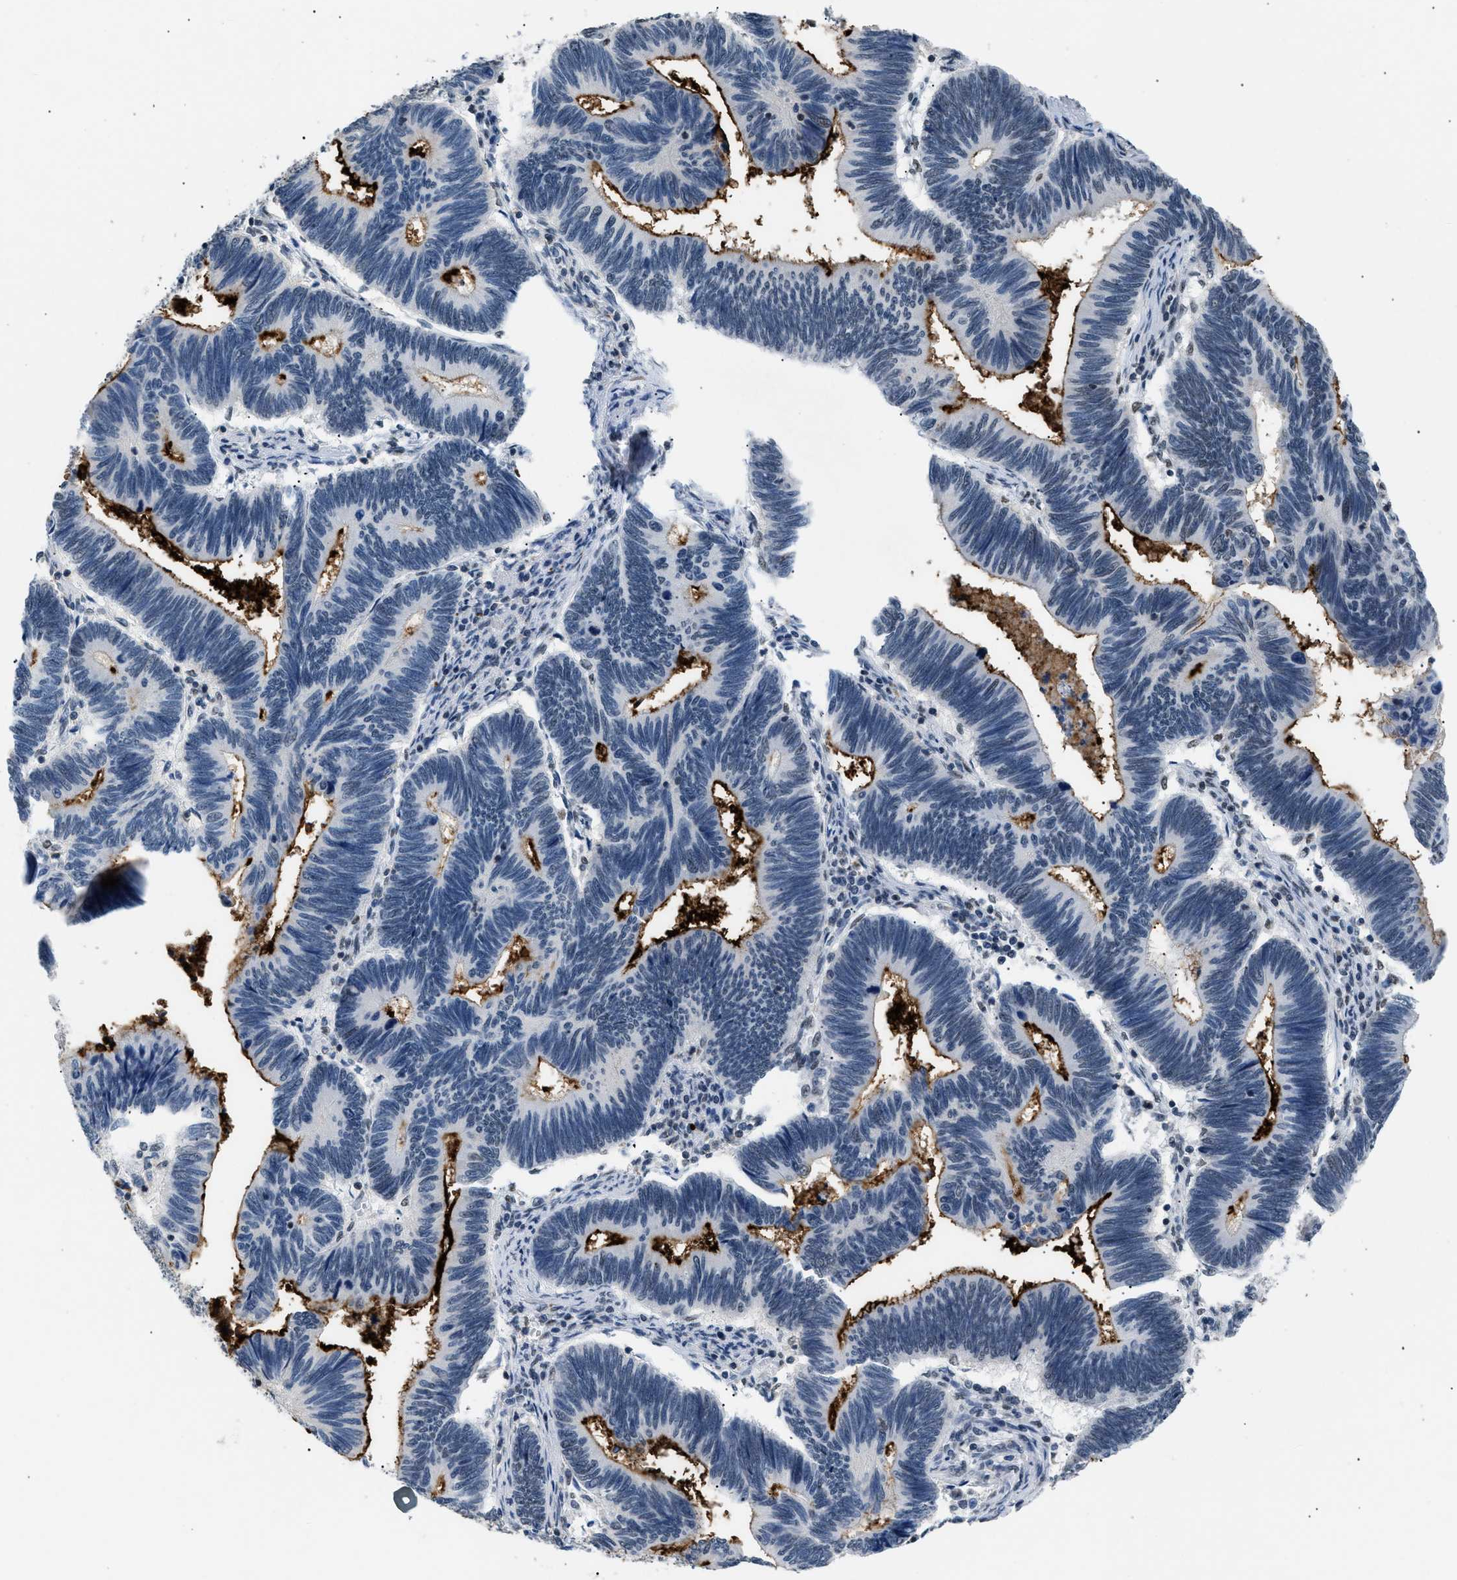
{"staining": {"intensity": "strong", "quantity": "25%-75%", "location": "cytoplasmic/membranous"}, "tissue": "pancreatic cancer", "cell_type": "Tumor cells", "image_type": "cancer", "snomed": [{"axis": "morphology", "description": "Adenocarcinoma, NOS"}, {"axis": "topography", "description": "Pancreas"}], "caption": "Strong cytoplasmic/membranous staining is seen in about 25%-75% of tumor cells in pancreatic cancer (adenocarcinoma). The staining was performed using DAB (3,3'-diaminobenzidine) to visualize the protein expression in brown, while the nuclei were stained in blue with hematoxylin (Magnification: 20x).", "gene": "KCNC3", "patient": {"sex": "female", "age": 70}}